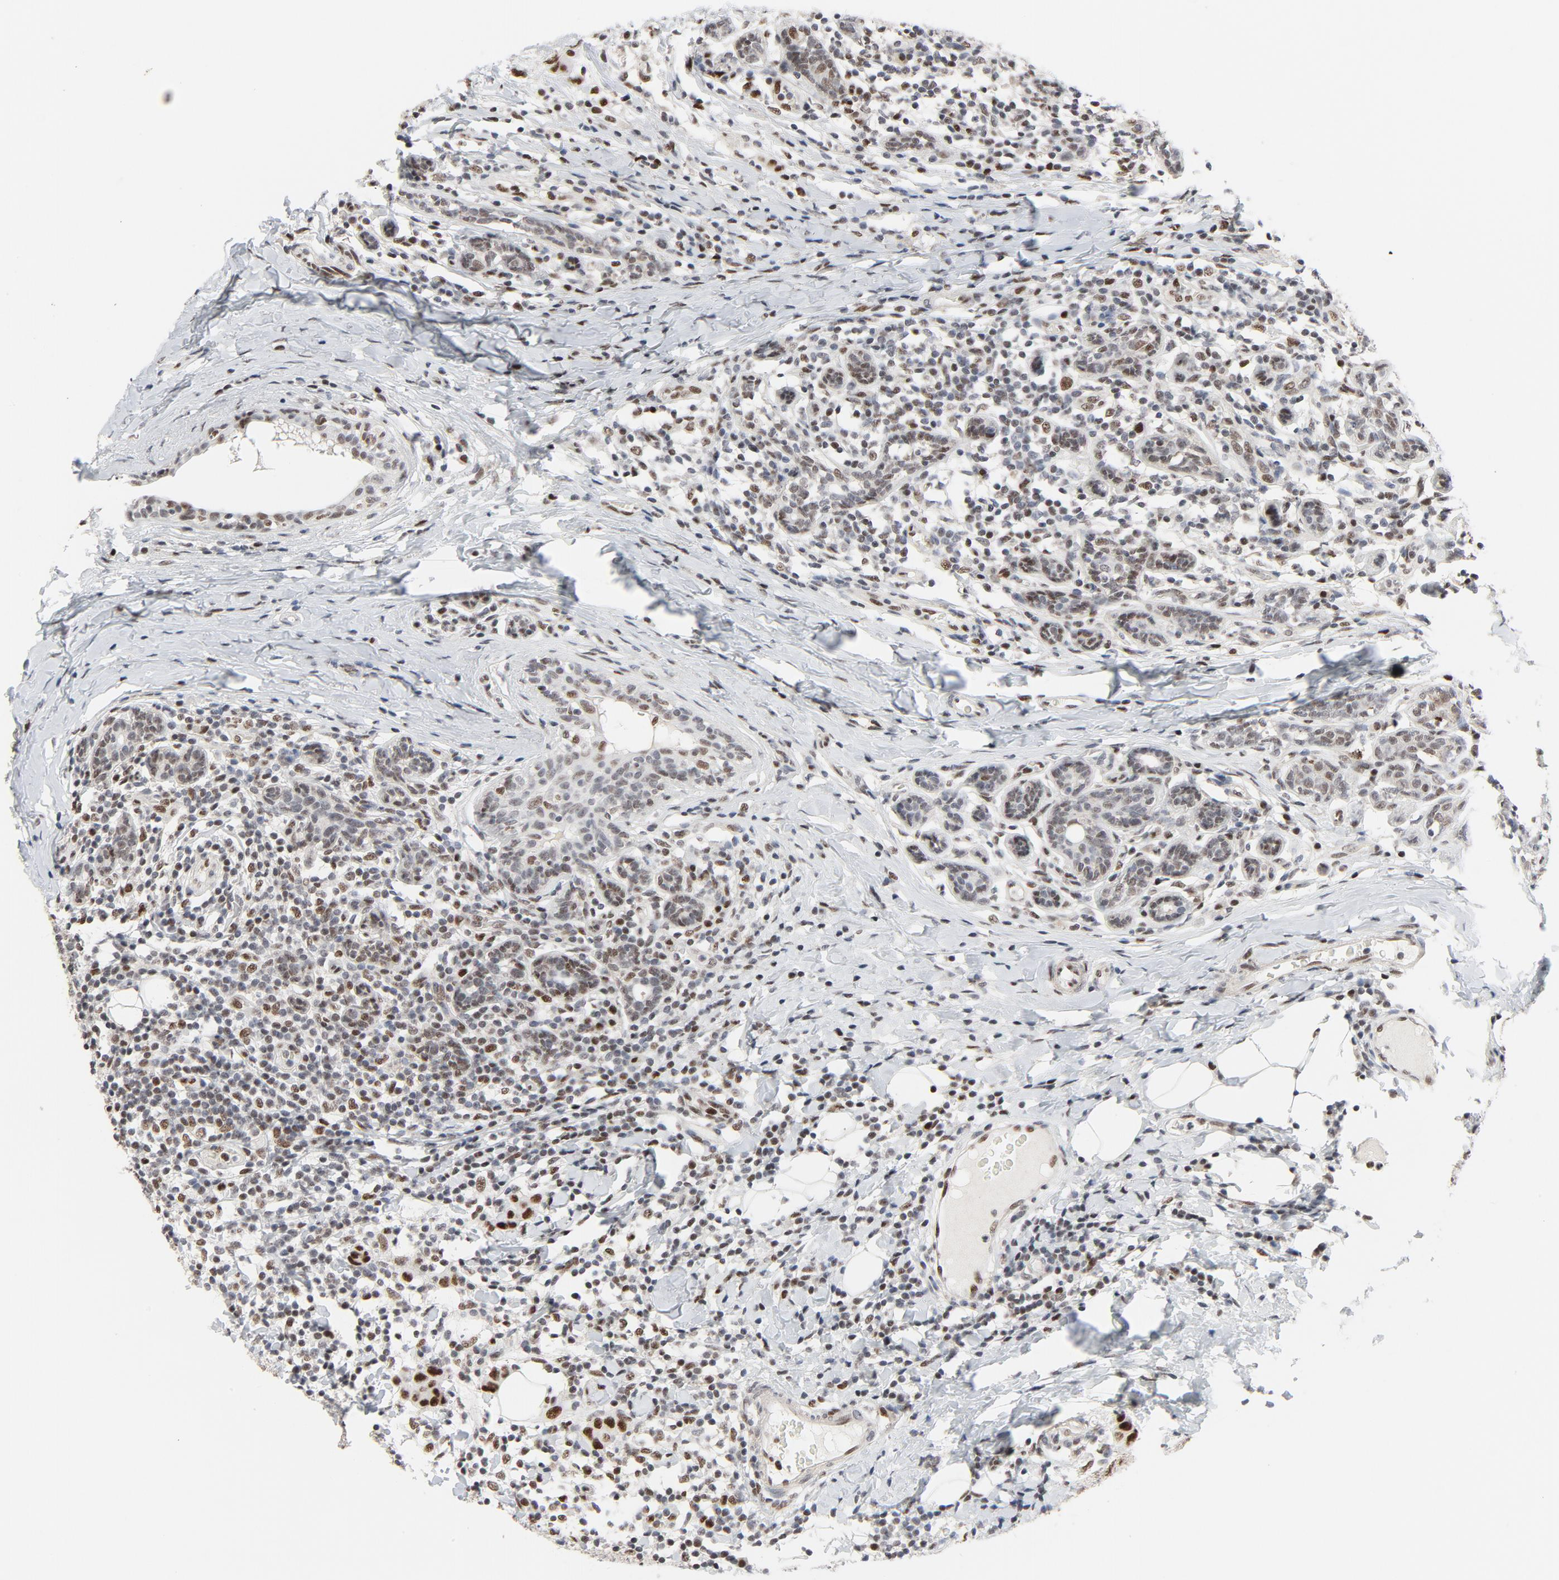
{"staining": {"intensity": "moderate", "quantity": "25%-75%", "location": "nuclear"}, "tissue": "breast cancer", "cell_type": "Tumor cells", "image_type": "cancer", "snomed": [{"axis": "morphology", "description": "Duct carcinoma"}, {"axis": "topography", "description": "Breast"}], "caption": "There is medium levels of moderate nuclear positivity in tumor cells of invasive ductal carcinoma (breast), as demonstrated by immunohistochemical staining (brown color).", "gene": "JMJD6", "patient": {"sex": "female", "age": 40}}